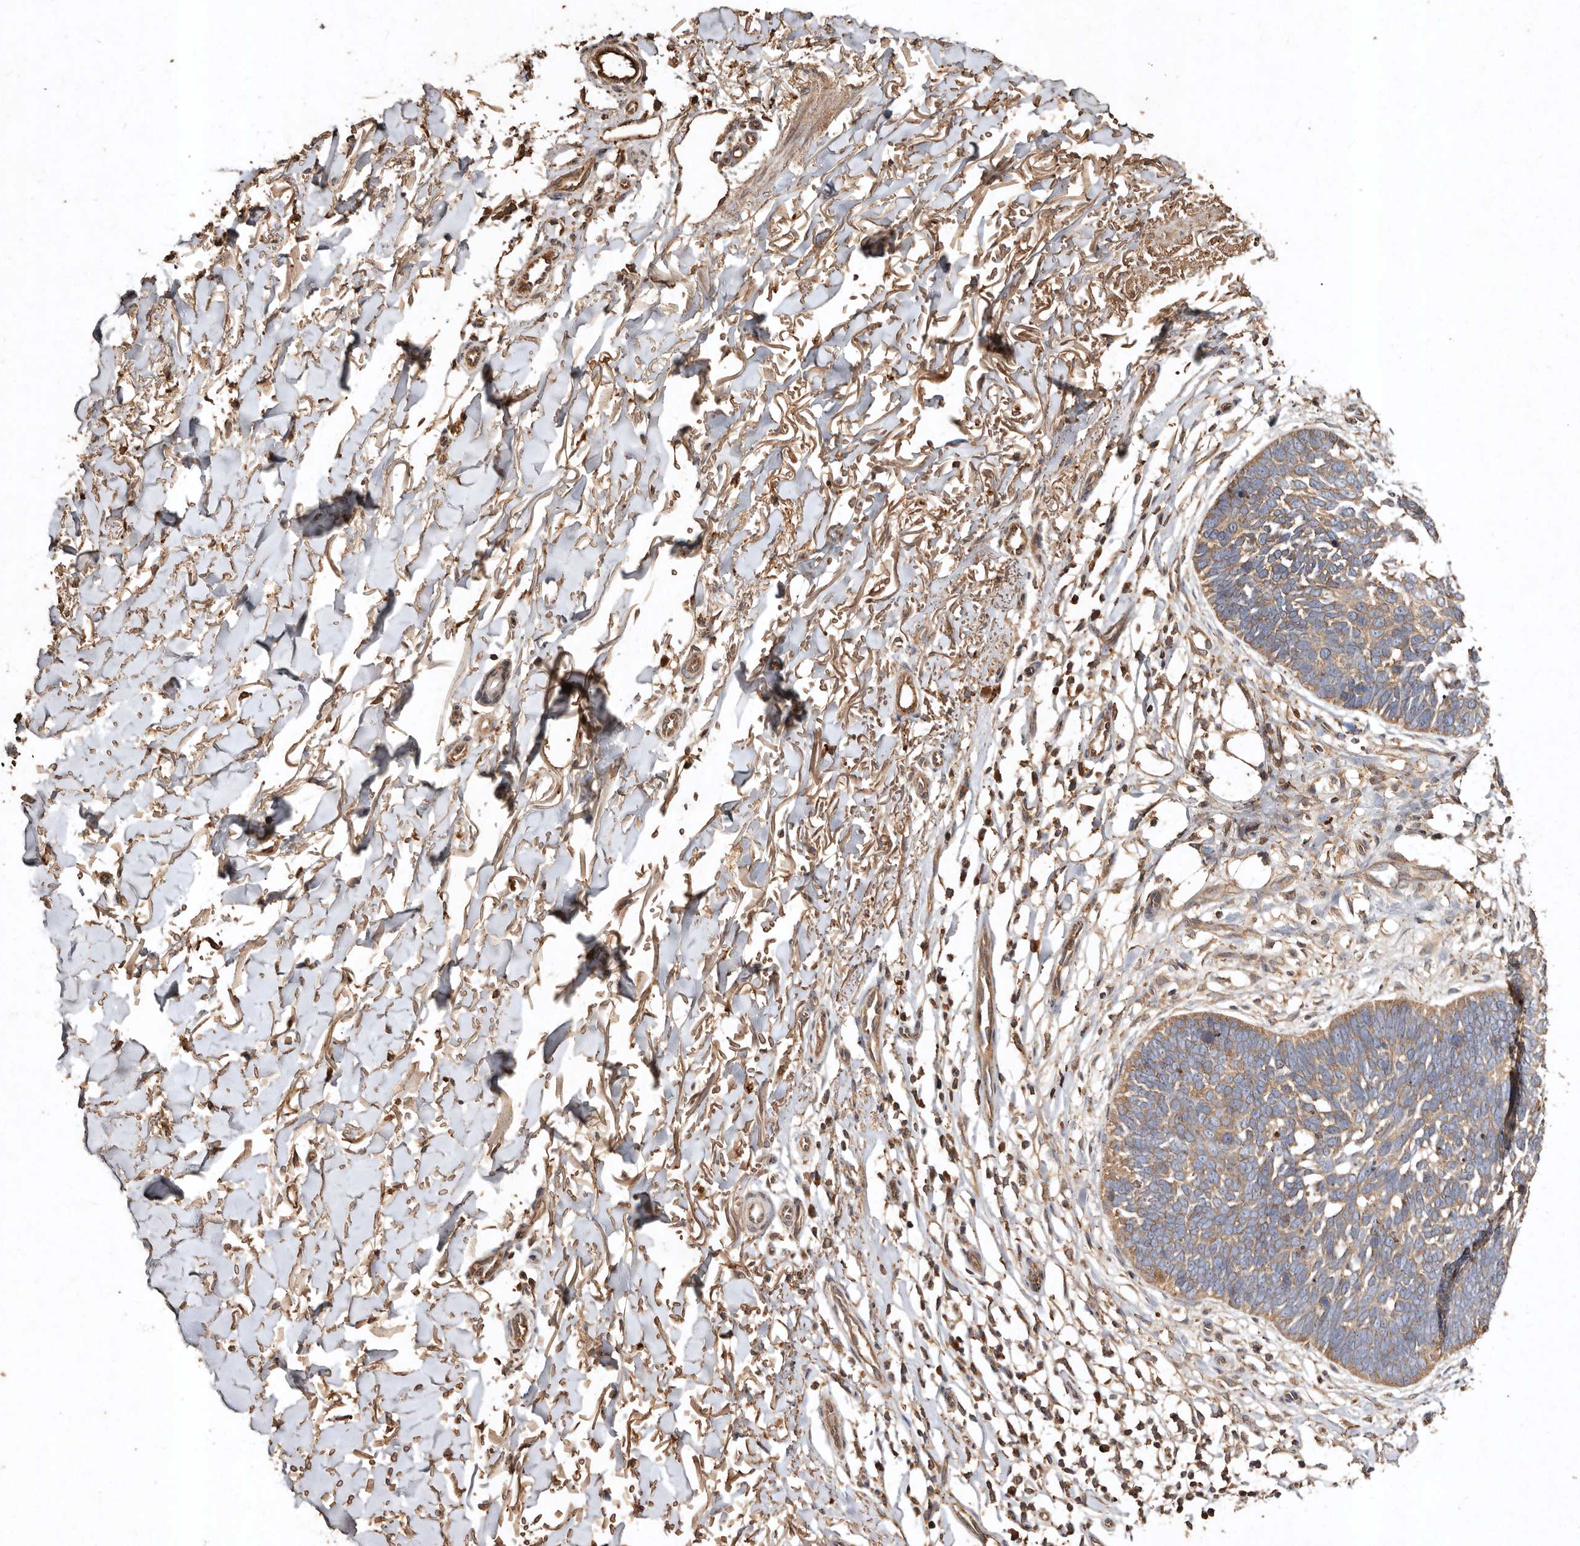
{"staining": {"intensity": "weak", "quantity": ">75%", "location": "cytoplasmic/membranous"}, "tissue": "skin cancer", "cell_type": "Tumor cells", "image_type": "cancer", "snomed": [{"axis": "morphology", "description": "Normal tissue, NOS"}, {"axis": "morphology", "description": "Basal cell carcinoma"}, {"axis": "topography", "description": "Skin"}], "caption": "A brown stain labels weak cytoplasmic/membranous positivity of a protein in basal cell carcinoma (skin) tumor cells.", "gene": "FARS2", "patient": {"sex": "male", "age": 77}}